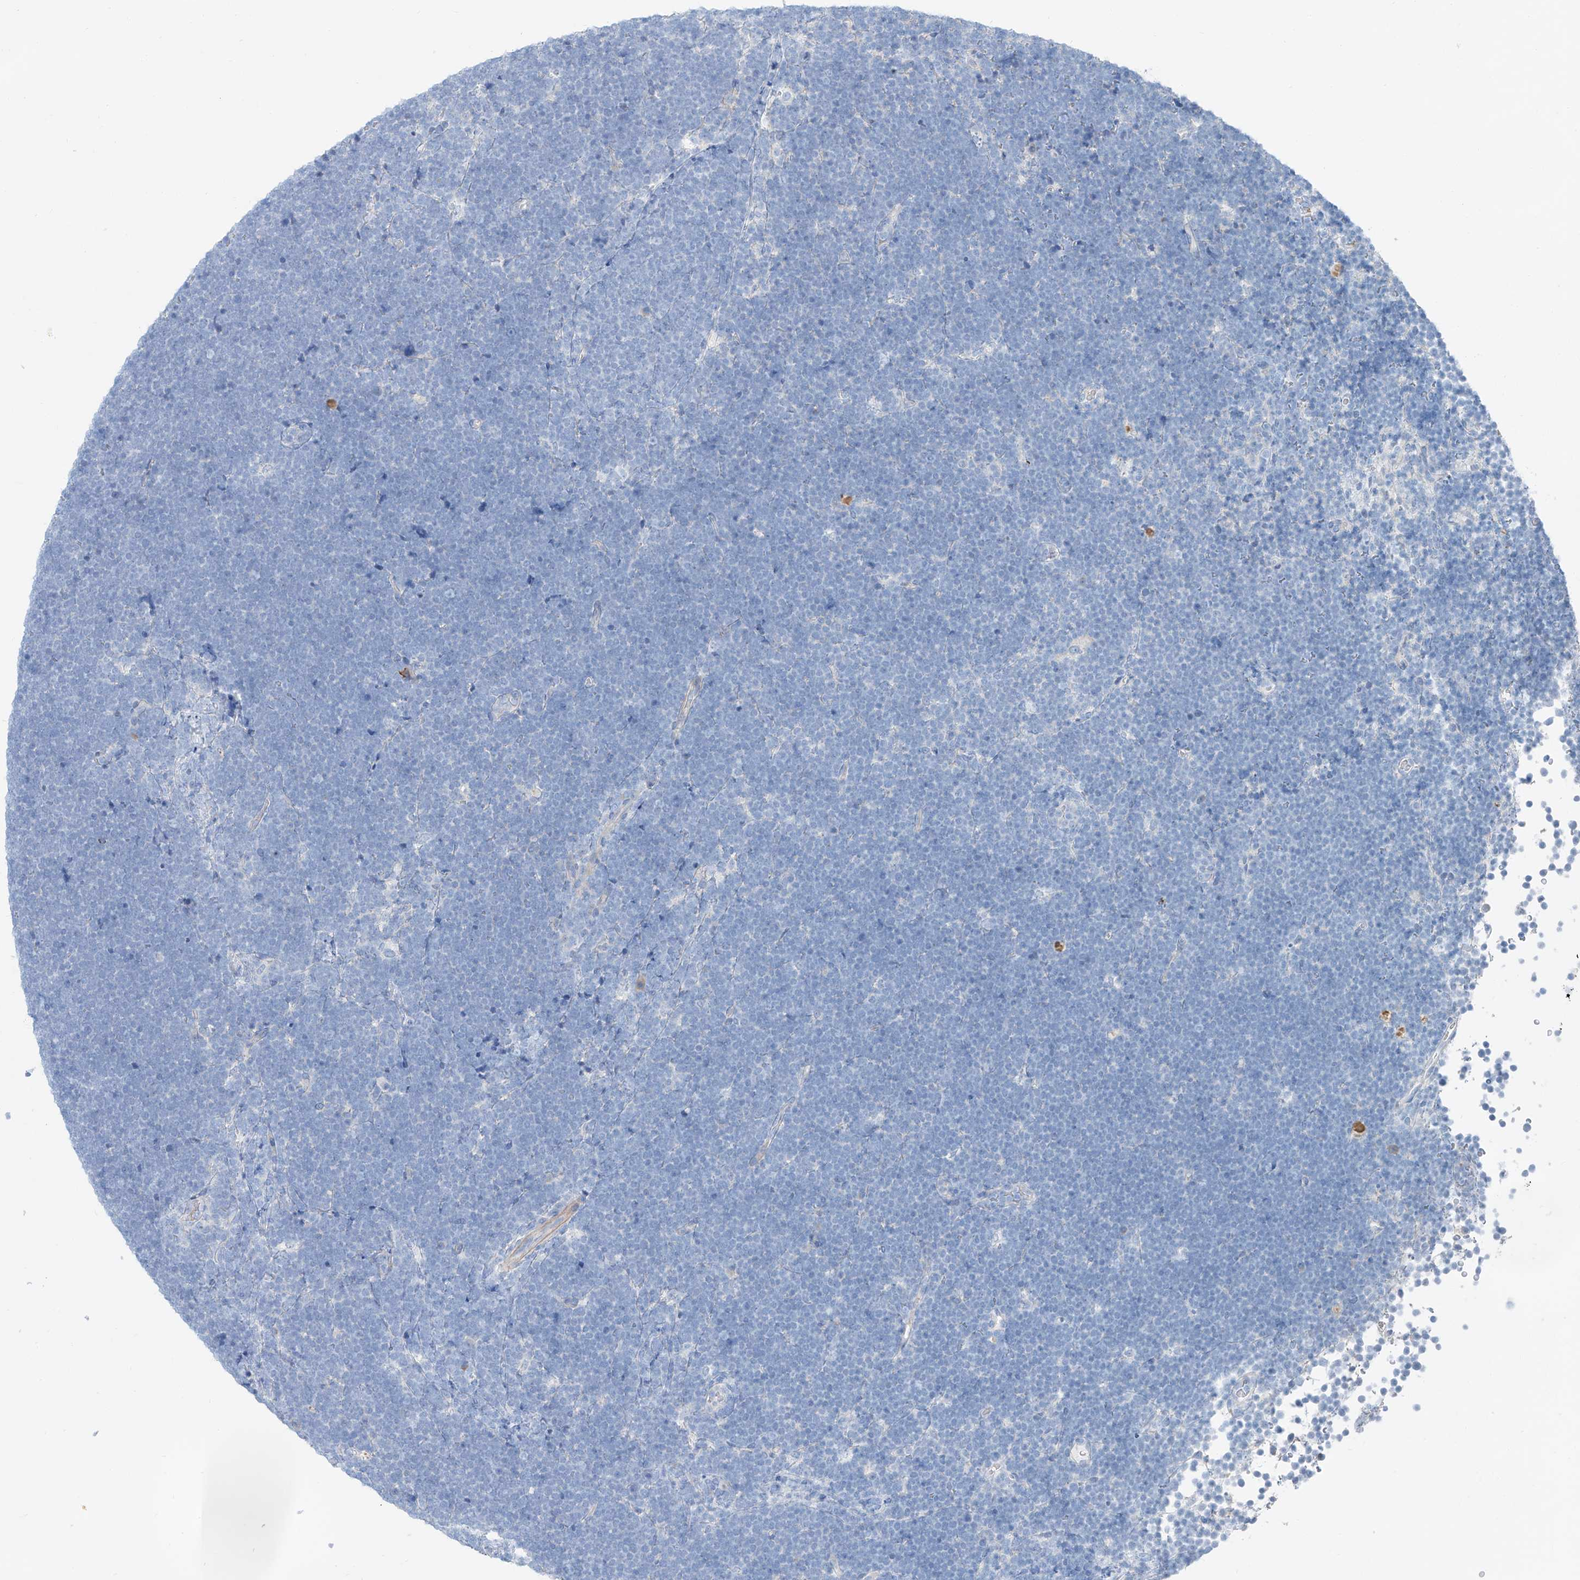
{"staining": {"intensity": "negative", "quantity": "none", "location": "none"}, "tissue": "lymphoma", "cell_type": "Tumor cells", "image_type": "cancer", "snomed": [{"axis": "morphology", "description": "Malignant lymphoma, non-Hodgkin's type, High grade"}, {"axis": "topography", "description": "Lymph node"}], "caption": "DAB (3,3'-diaminobenzidine) immunohistochemical staining of human high-grade malignant lymphoma, non-Hodgkin's type demonstrates no significant staining in tumor cells. (DAB (3,3'-diaminobenzidine) IHC visualized using brightfield microscopy, high magnification).", "gene": "ANKRD34A", "patient": {"sex": "male", "age": 13}}